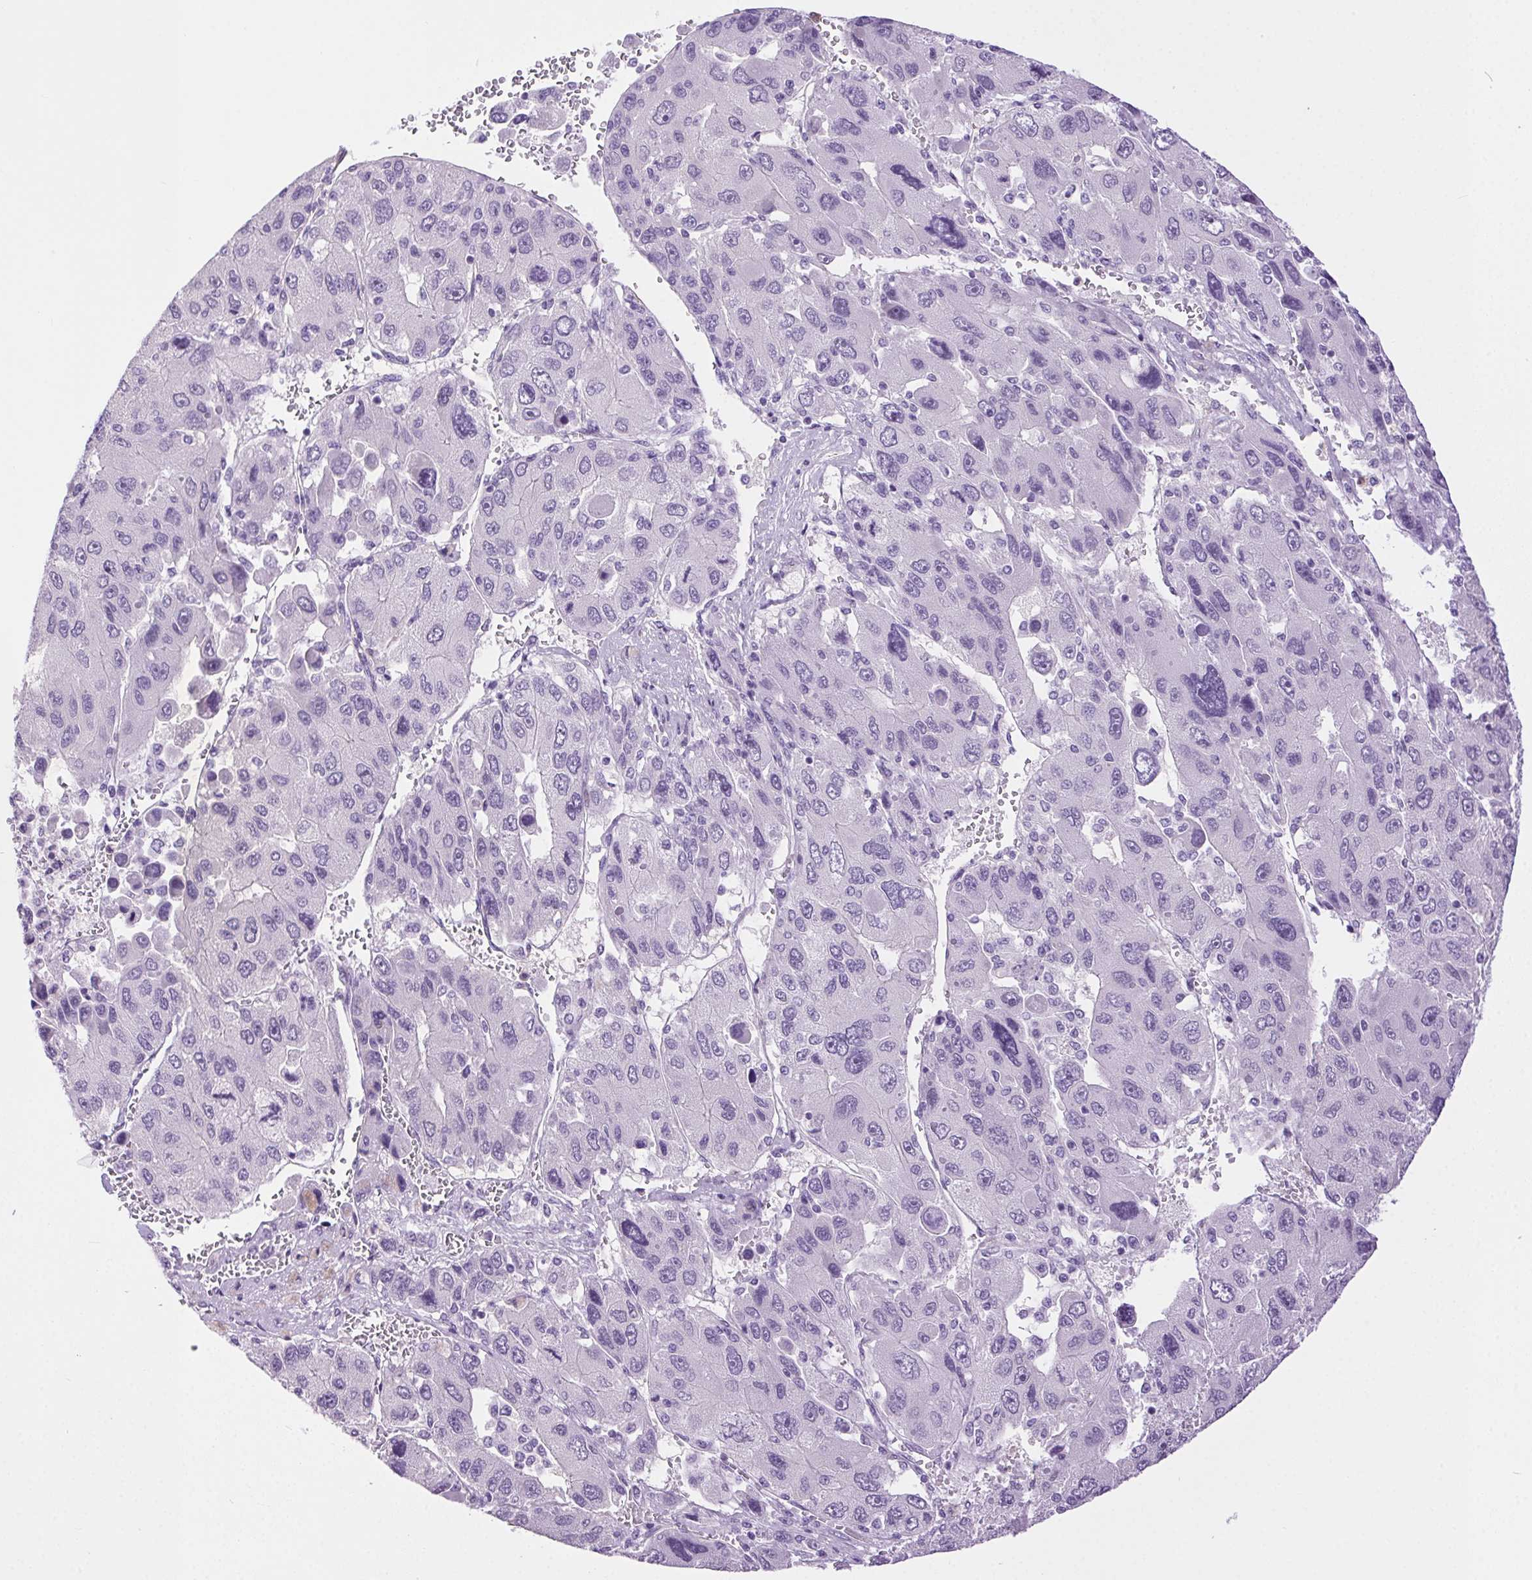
{"staining": {"intensity": "negative", "quantity": "none", "location": "none"}, "tissue": "liver cancer", "cell_type": "Tumor cells", "image_type": "cancer", "snomed": [{"axis": "morphology", "description": "Carcinoma, Hepatocellular, NOS"}, {"axis": "topography", "description": "Liver"}], "caption": "Image shows no protein expression in tumor cells of liver cancer (hepatocellular carcinoma) tissue.", "gene": "SHCBP1L", "patient": {"sex": "female", "age": 41}}